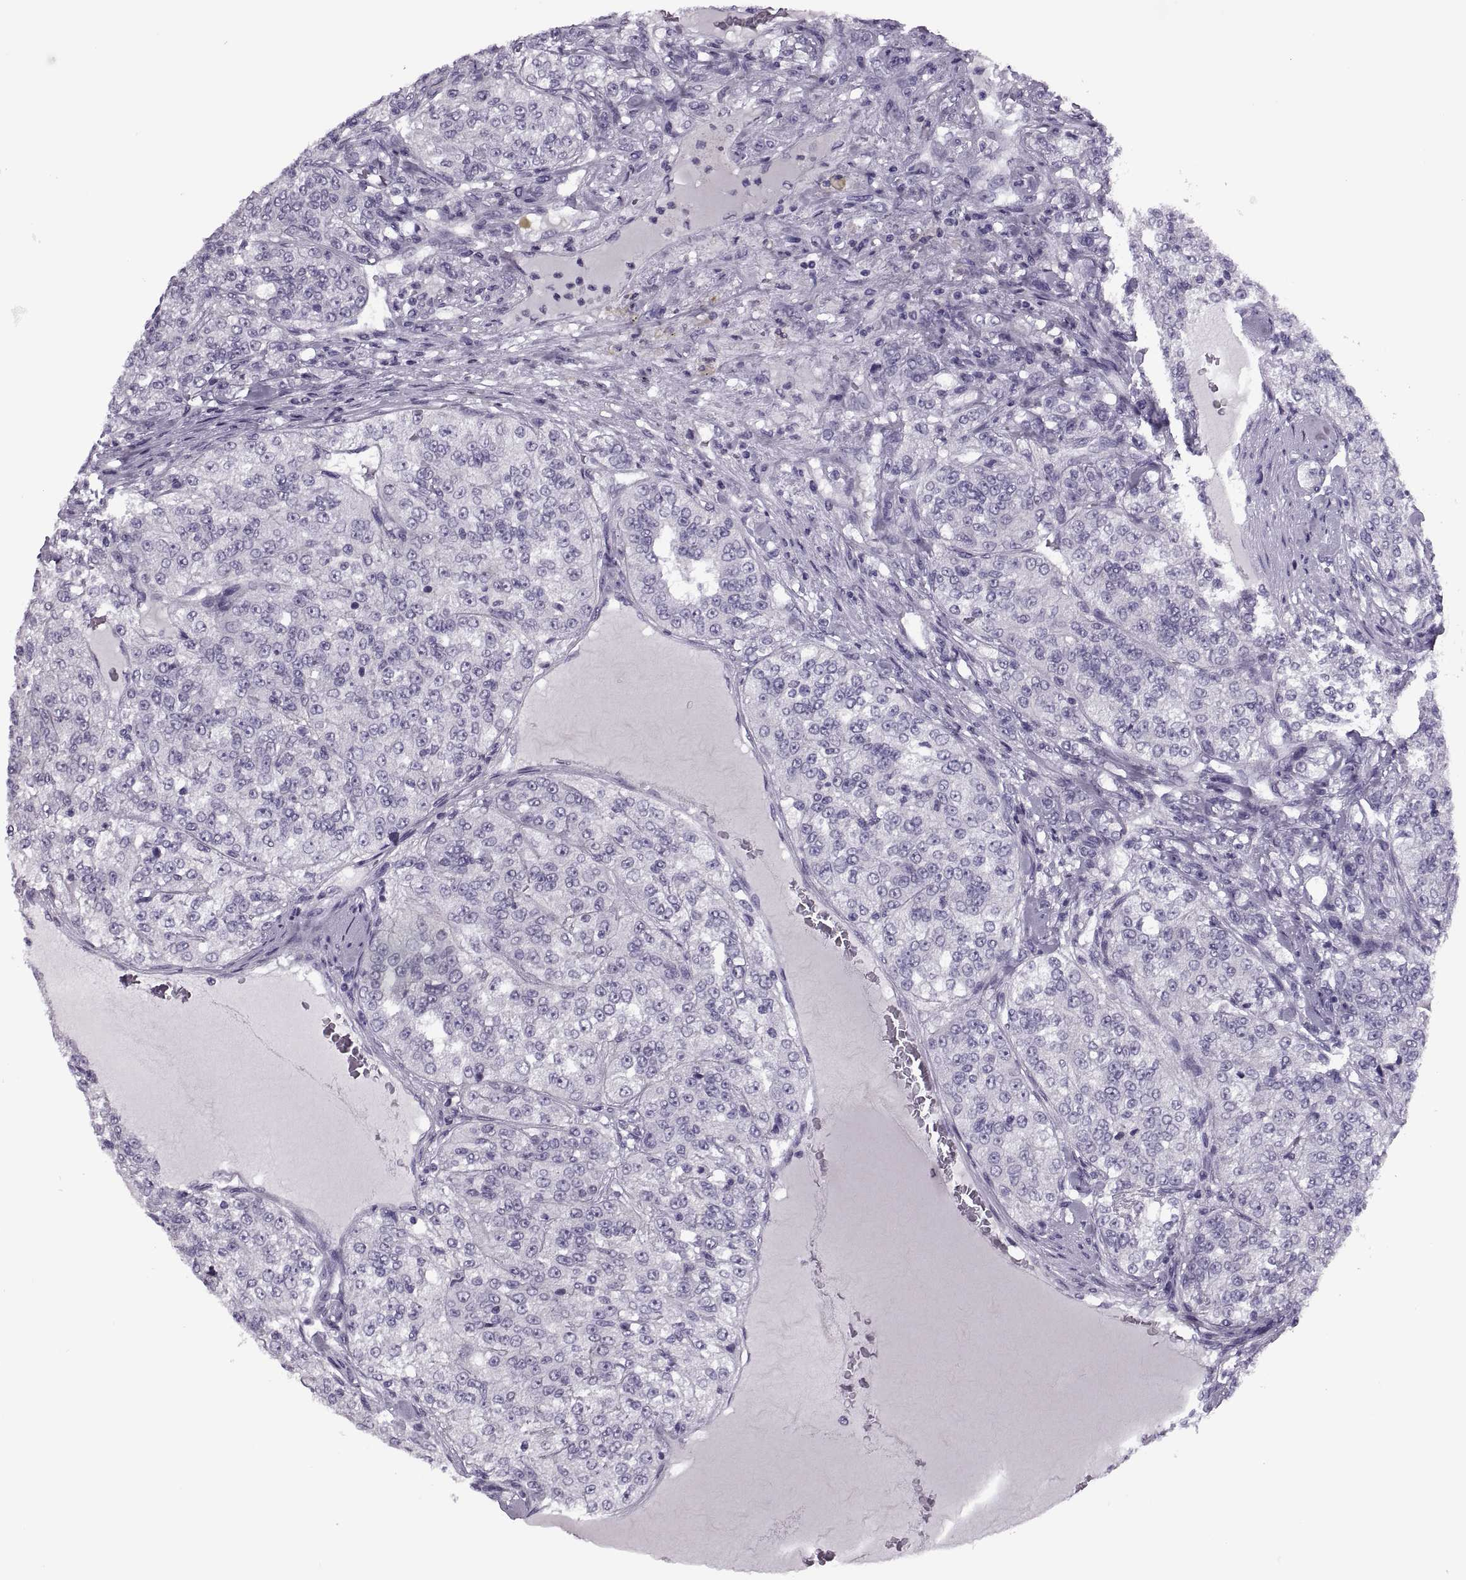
{"staining": {"intensity": "negative", "quantity": "none", "location": "none"}, "tissue": "renal cancer", "cell_type": "Tumor cells", "image_type": "cancer", "snomed": [{"axis": "morphology", "description": "Adenocarcinoma, NOS"}, {"axis": "topography", "description": "Kidney"}], "caption": "High power microscopy histopathology image of an IHC photomicrograph of renal cancer (adenocarcinoma), revealing no significant staining in tumor cells.", "gene": "SYNGR4", "patient": {"sex": "female", "age": 63}}